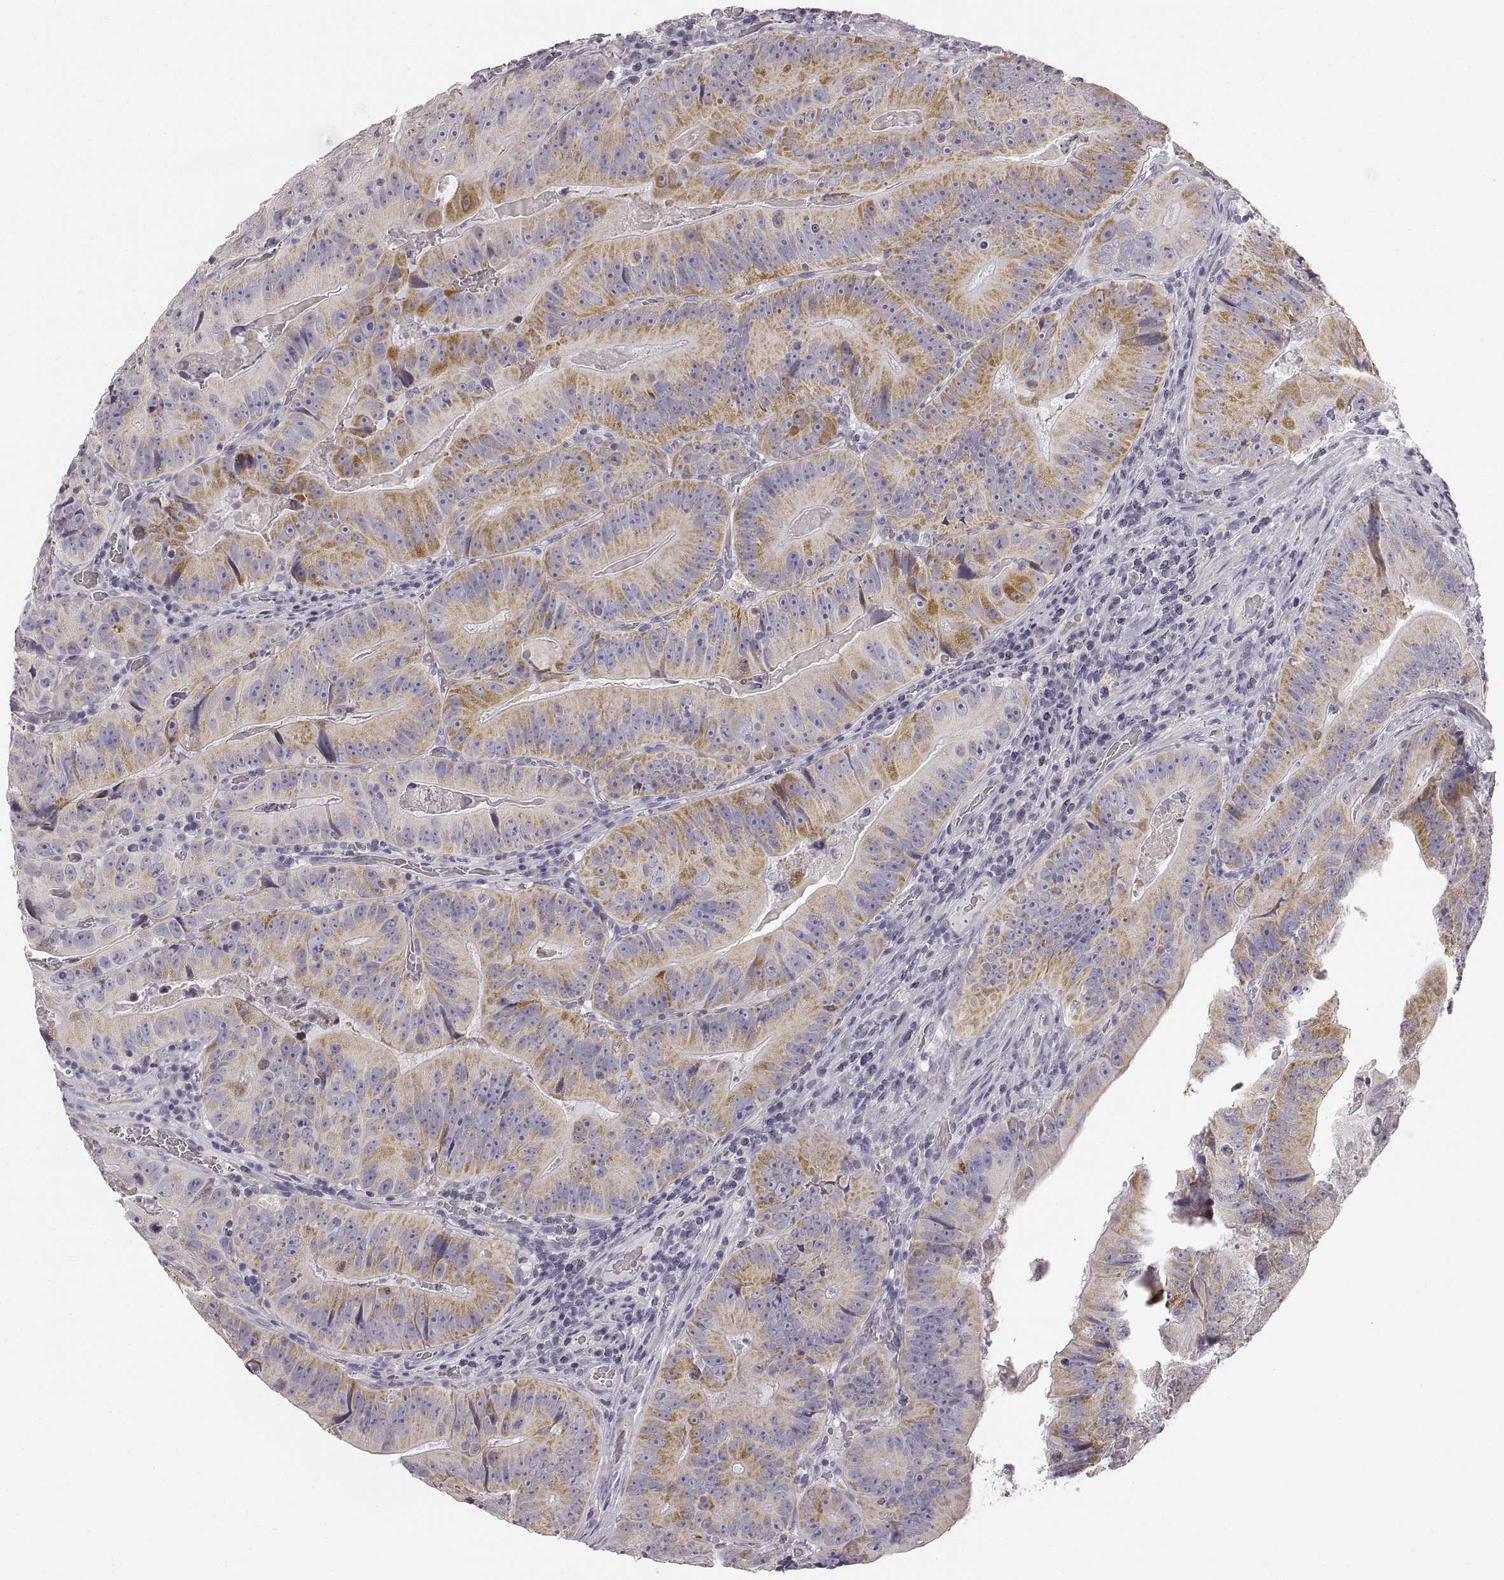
{"staining": {"intensity": "weak", "quantity": ">75%", "location": "cytoplasmic/membranous"}, "tissue": "colorectal cancer", "cell_type": "Tumor cells", "image_type": "cancer", "snomed": [{"axis": "morphology", "description": "Adenocarcinoma, NOS"}, {"axis": "topography", "description": "Colon"}], "caption": "A brown stain highlights weak cytoplasmic/membranous positivity of a protein in colorectal cancer (adenocarcinoma) tumor cells.", "gene": "RDH13", "patient": {"sex": "female", "age": 86}}